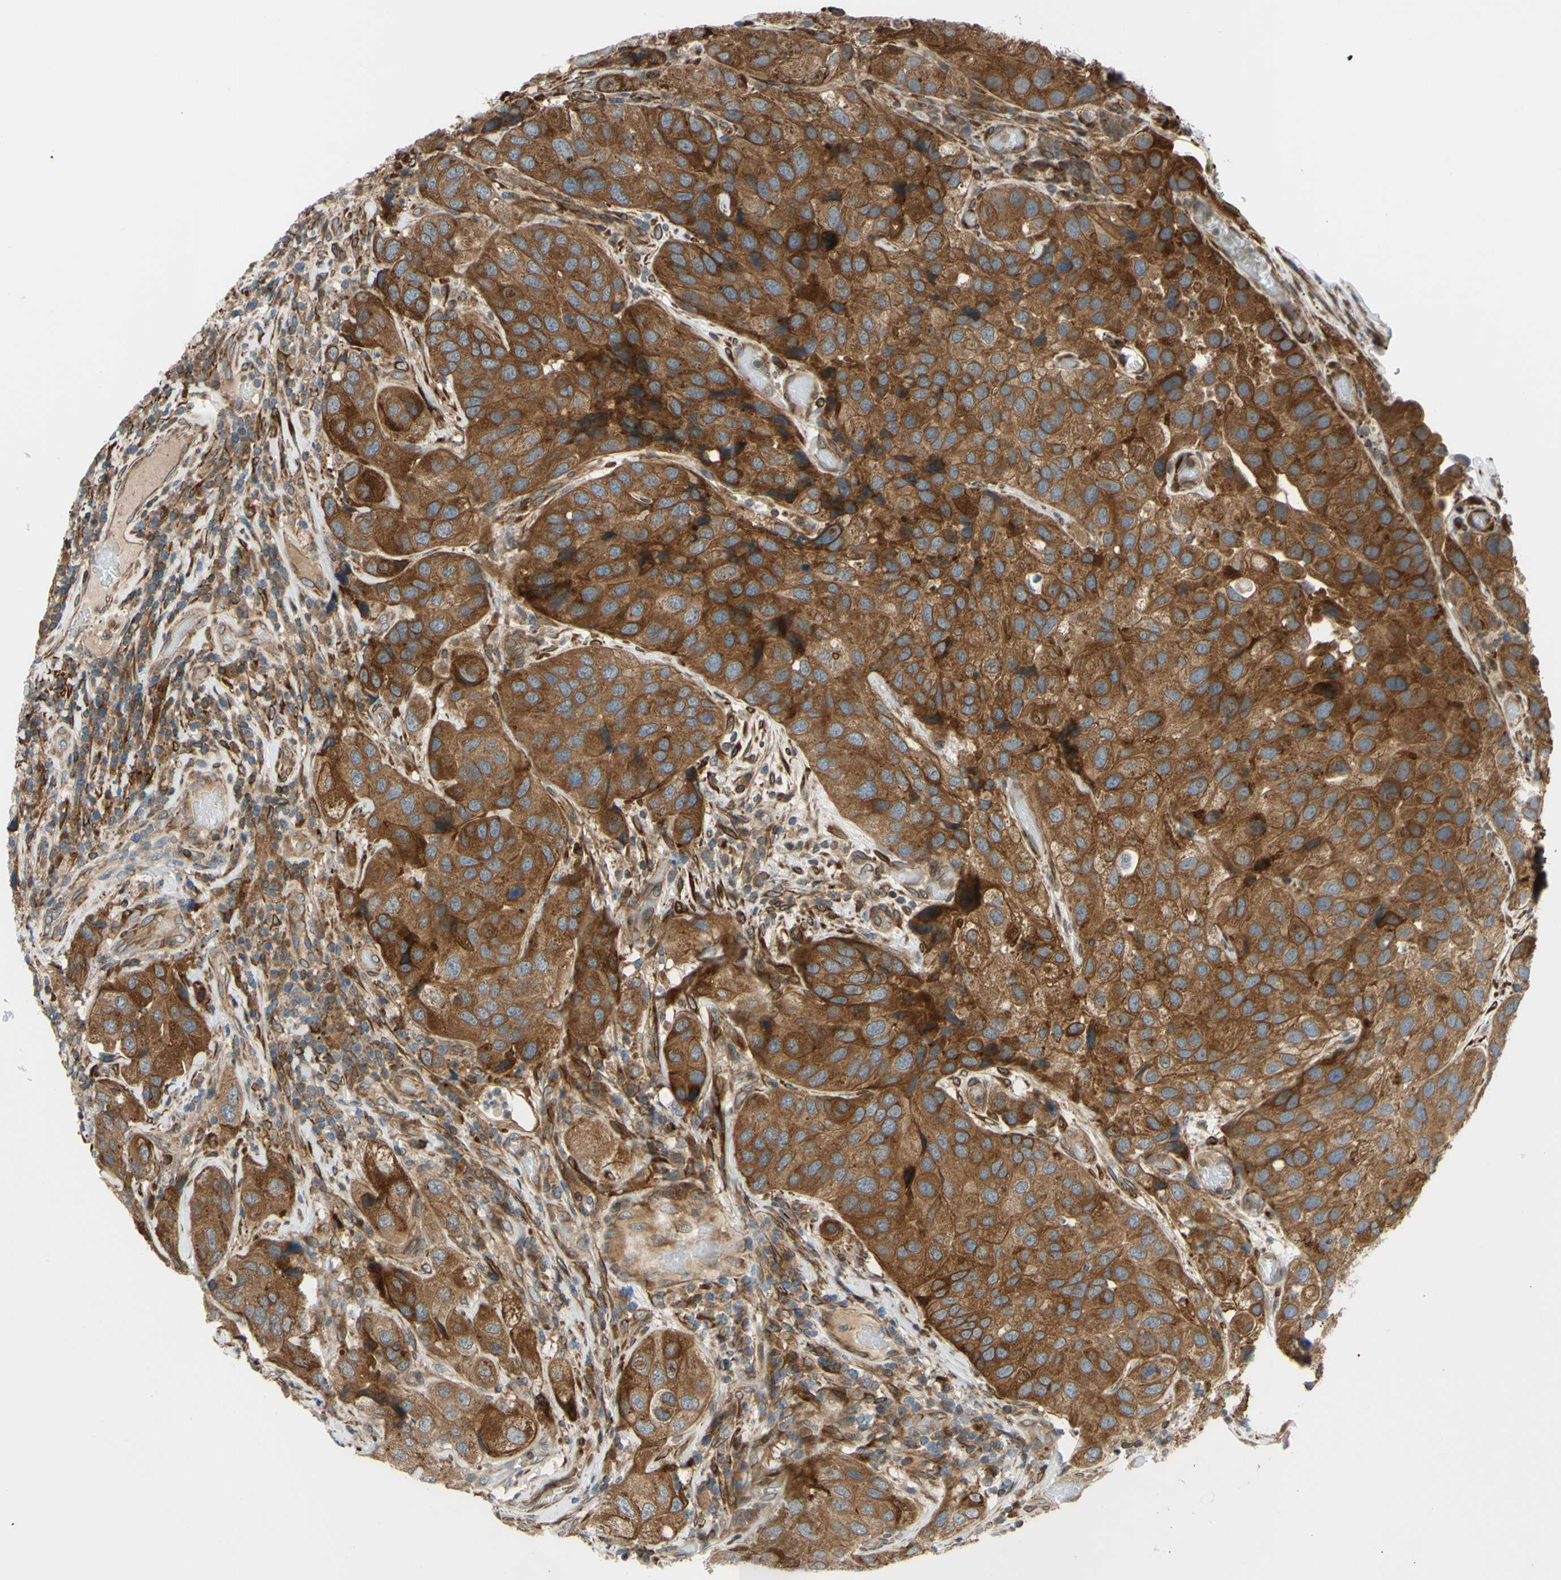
{"staining": {"intensity": "strong", "quantity": ">75%", "location": "cytoplasmic/membranous"}, "tissue": "urothelial cancer", "cell_type": "Tumor cells", "image_type": "cancer", "snomed": [{"axis": "morphology", "description": "Urothelial carcinoma, High grade"}, {"axis": "topography", "description": "Urinary bladder"}], "caption": "Urothelial cancer stained with immunohistochemistry reveals strong cytoplasmic/membranous positivity in approximately >75% of tumor cells.", "gene": "PRAF2", "patient": {"sex": "female", "age": 64}}